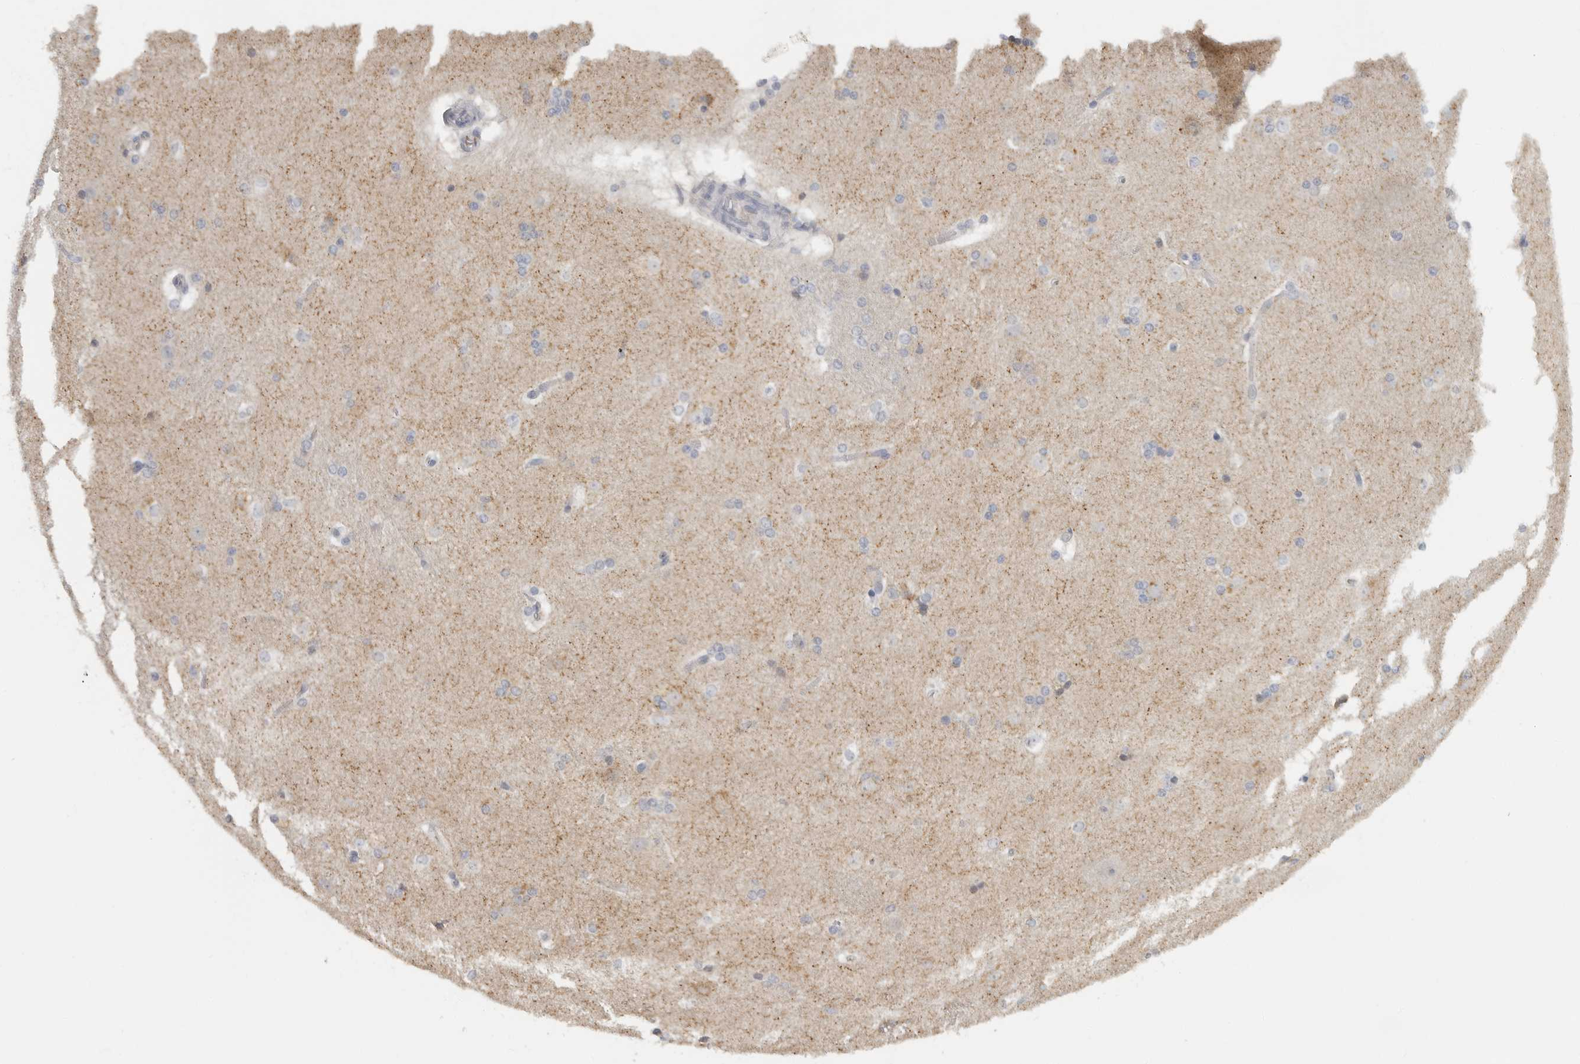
{"staining": {"intensity": "negative", "quantity": "none", "location": "none"}, "tissue": "caudate", "cell_type": "Glial cells", "image_type": "normal", "snomed": [{"axis": "morphology", "description": "Normal tissue, NOS"}, {"axis": "topography", "description": "Lateral ventricle wall"}], "caption": "Image shows no protein staining in glial cells of benign caudate.", "gene": "PAM", "patient": {"sex": "female", "age": 19}}